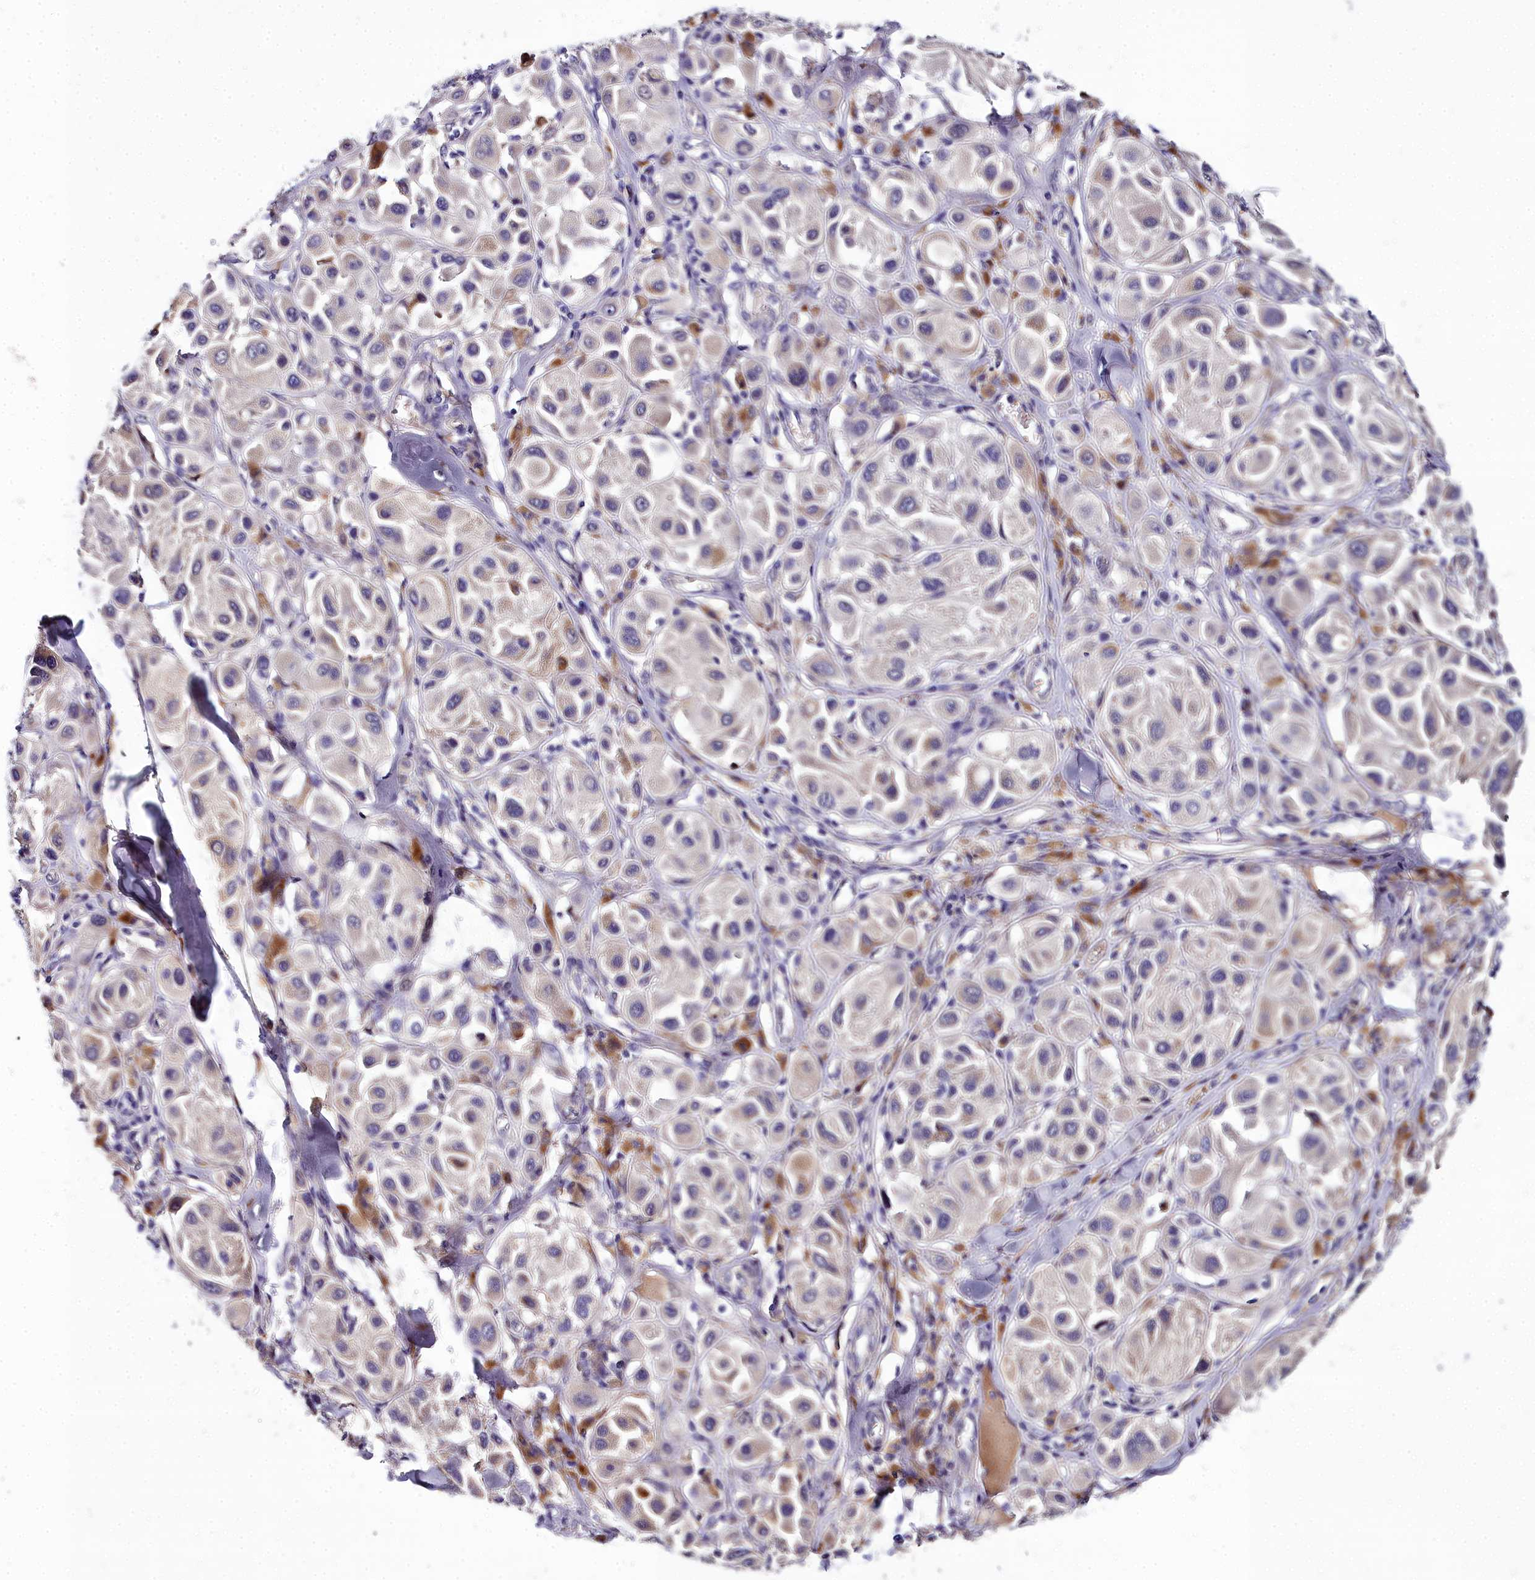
{"staining": {"intensity": "moderate", "quantity": "<25%", "location": "cytoplasmic/membranous"}, "tissue": "melanoma", "cell_type": "Tumor cells", "image_type": "cancer", "snomed": [{"axis": "morphology", "description": "Malignant melanoma, Metastatic site"}, {"axis": "topography", "description": "Skin"}], "caption": "Brown immunohistochemical staining in malignant melanoma (metastatic site) demonstrates moderate cytoplasmic/membranous expression in approximately <25% of tumor cells. (brown staining indicates protein expression, while blue staining denotes nuclei).", "gene": "NT5M", "patient": {"sex": "male", "age": 41}}